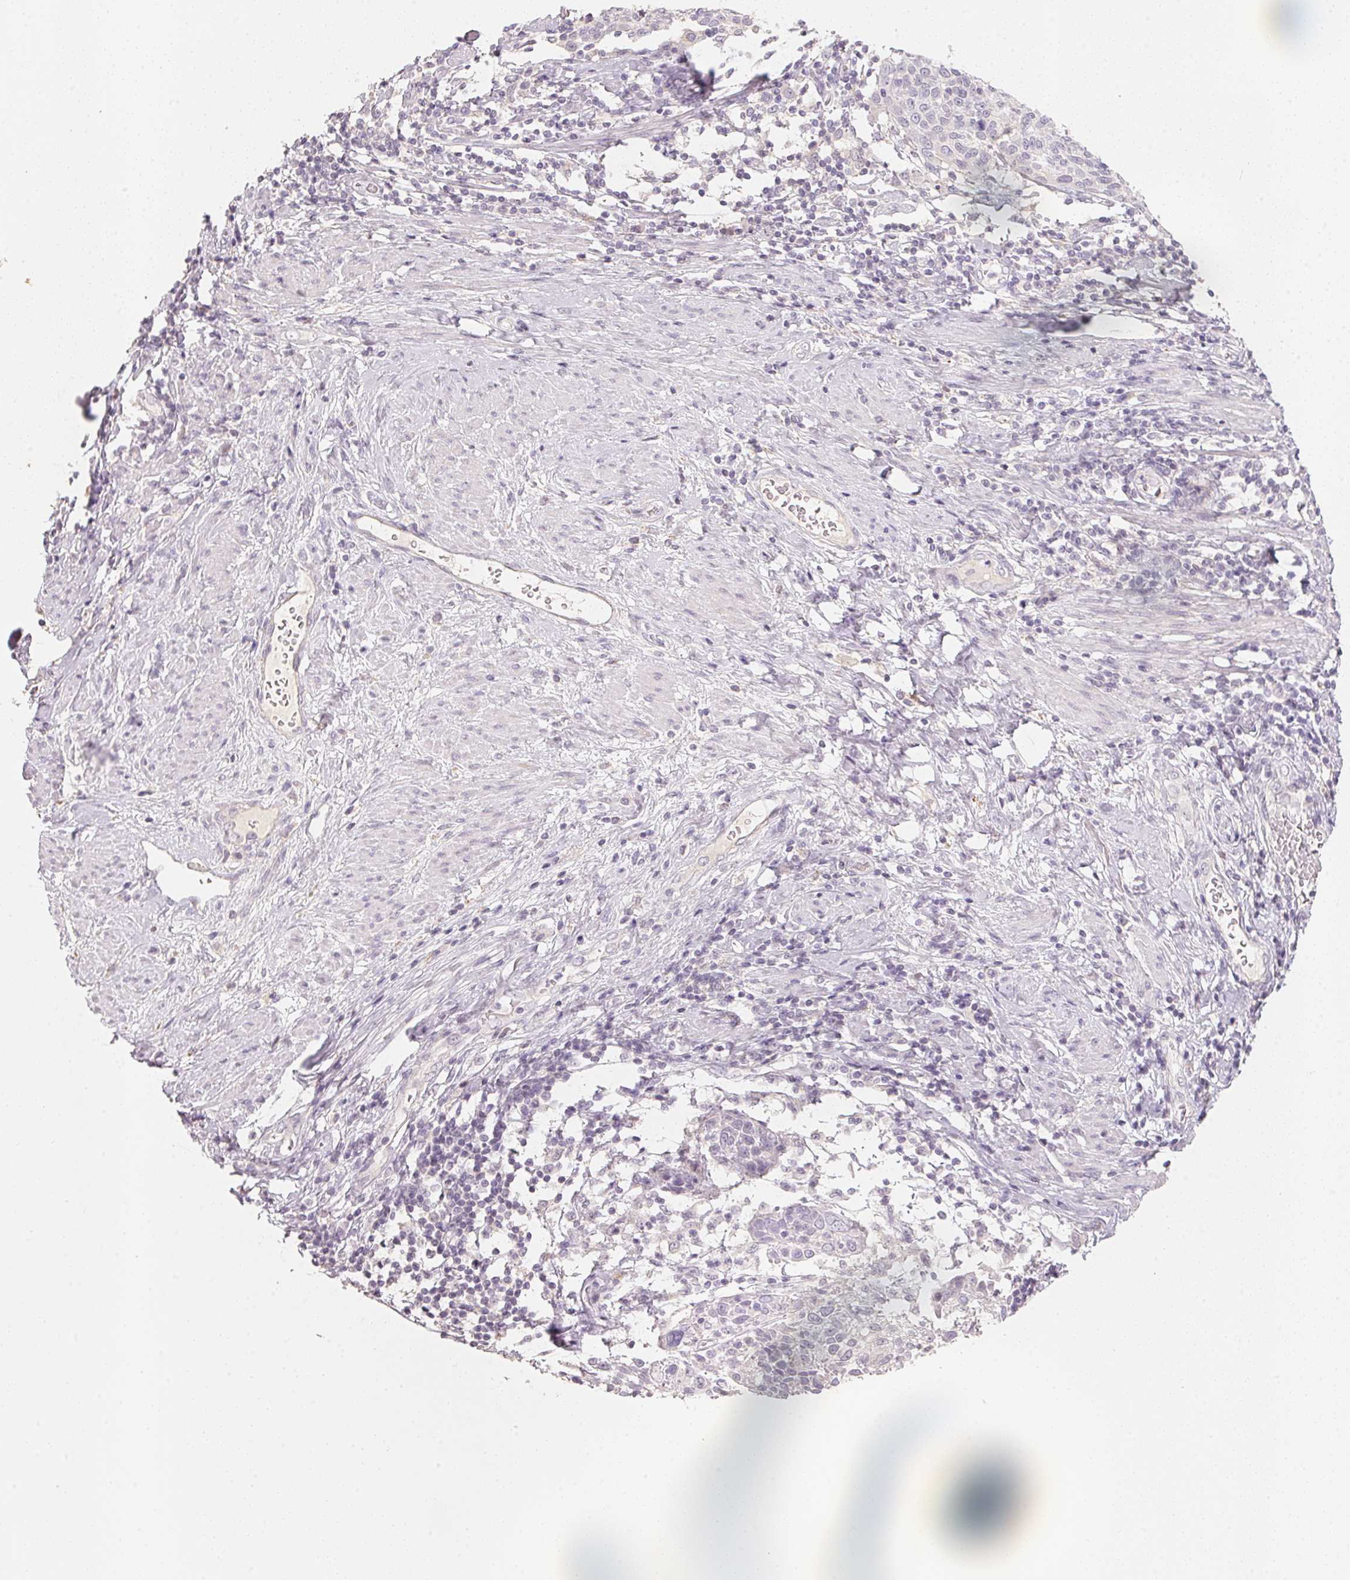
{"staining": {"intensity": "negative", "quantity": "none", "location": "none"}, "tissue": "cervical cancer", "cell_type": "Tumor cells", "image_type": "cancer", "snomed": [{"axis": "morphology", "description": "Squamous cell carcinoma, NOS"}, {"axis": "topography", "description": "Cervix"}], "caption": "Micrograph shows no significant protein staining in tumor cells of squamous cell carcinoma (cervical).", "gene": "TREH", "patient": {"sex": "female", "age": 61}}